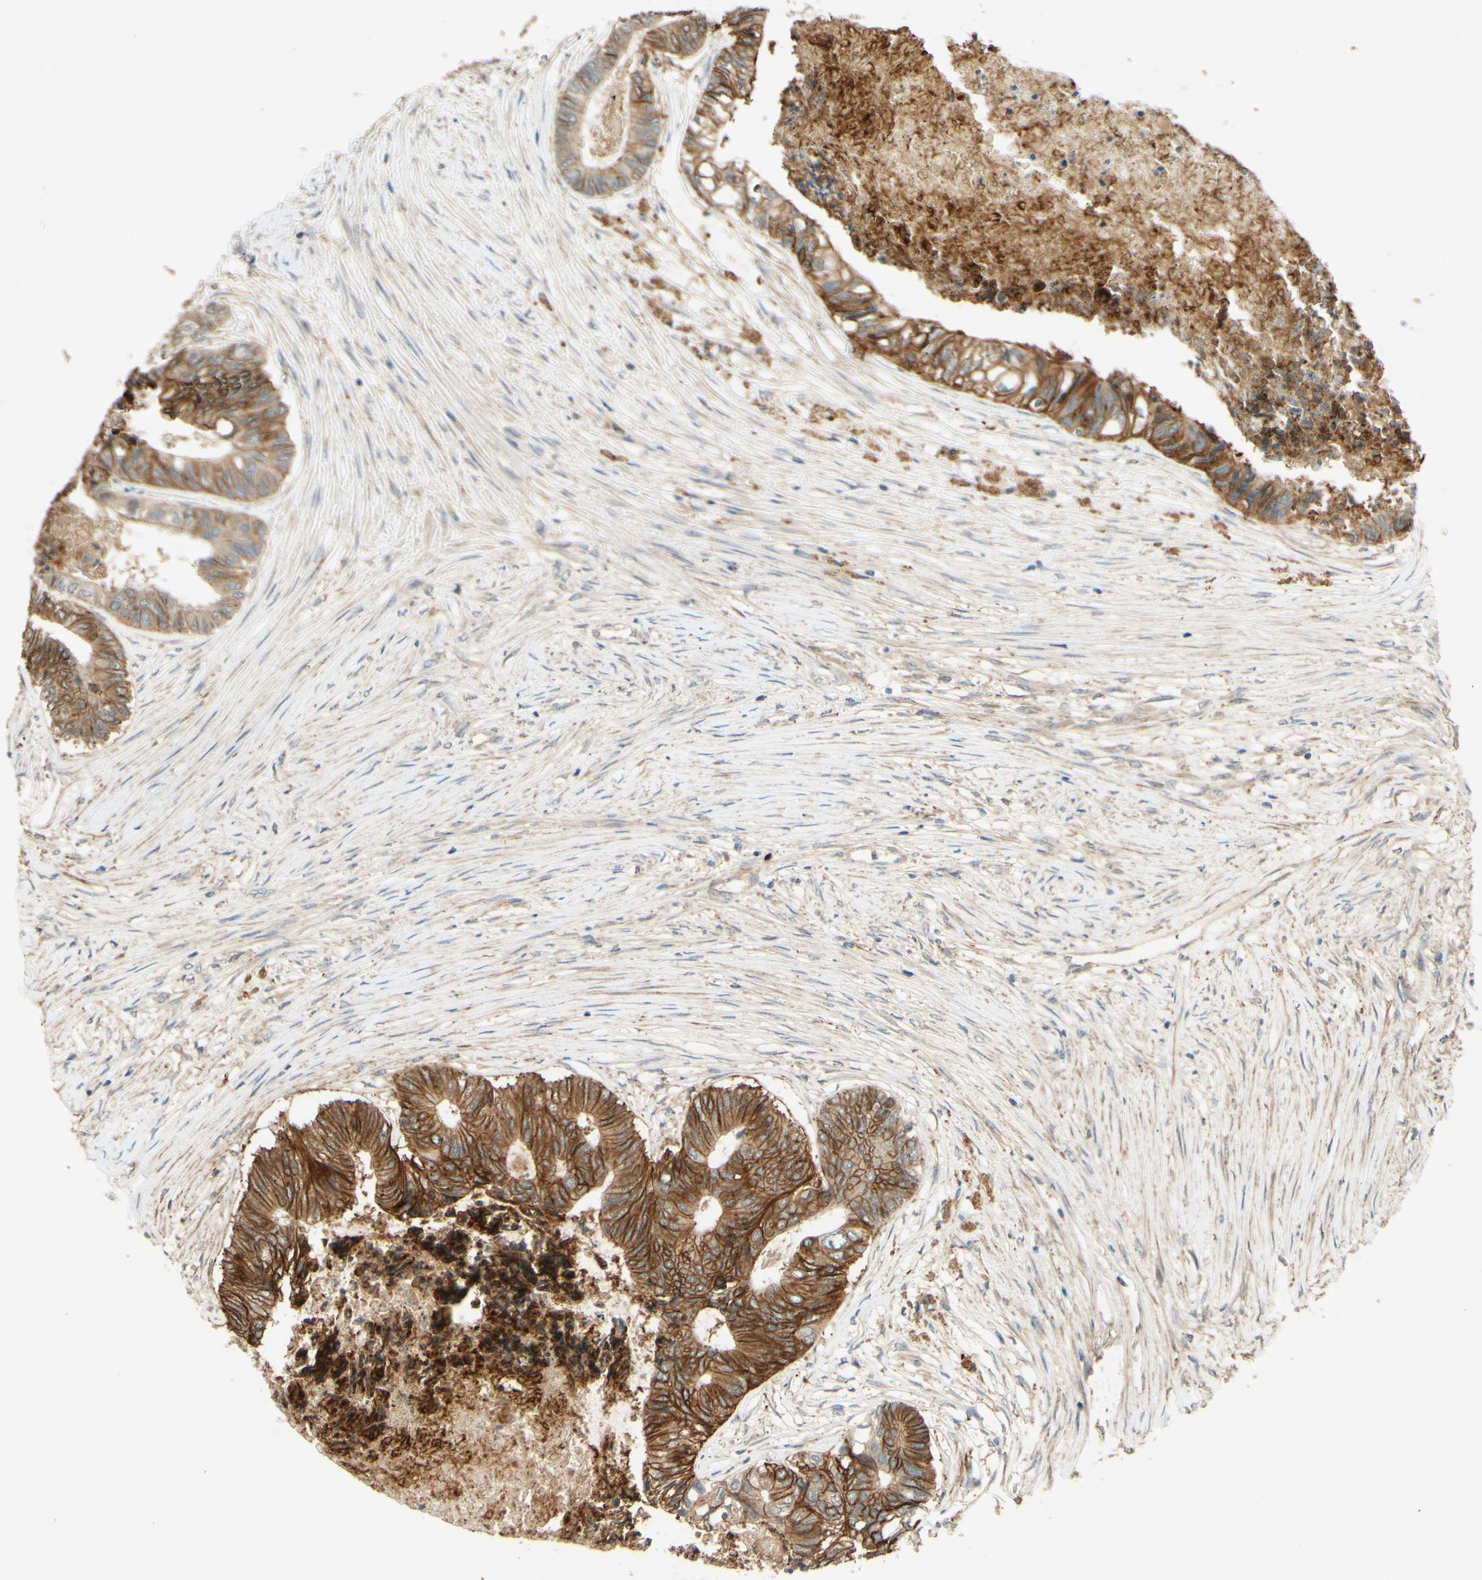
{"staining": {"intensity": "strong", "quantity": ">75%", "location": "cytoplasmic/membranous"}, "tissue": "colorectal cancer", "cell_type": "Tumor cells", "image_type": "cancer", "snomed": [{"axis": "morphology", "description": "Adenocarcinoma, NOS"}, {"axis": "topography", "description": "Rectum"}], "caption": "Human colorectal cancer stained for a protein (brown) displays strong cytoplasmic/membranous positive positivity in approximately >75% of tumor cells.", "gene": "ADAM17", "patient": {"sex": "male", "age": 63}}